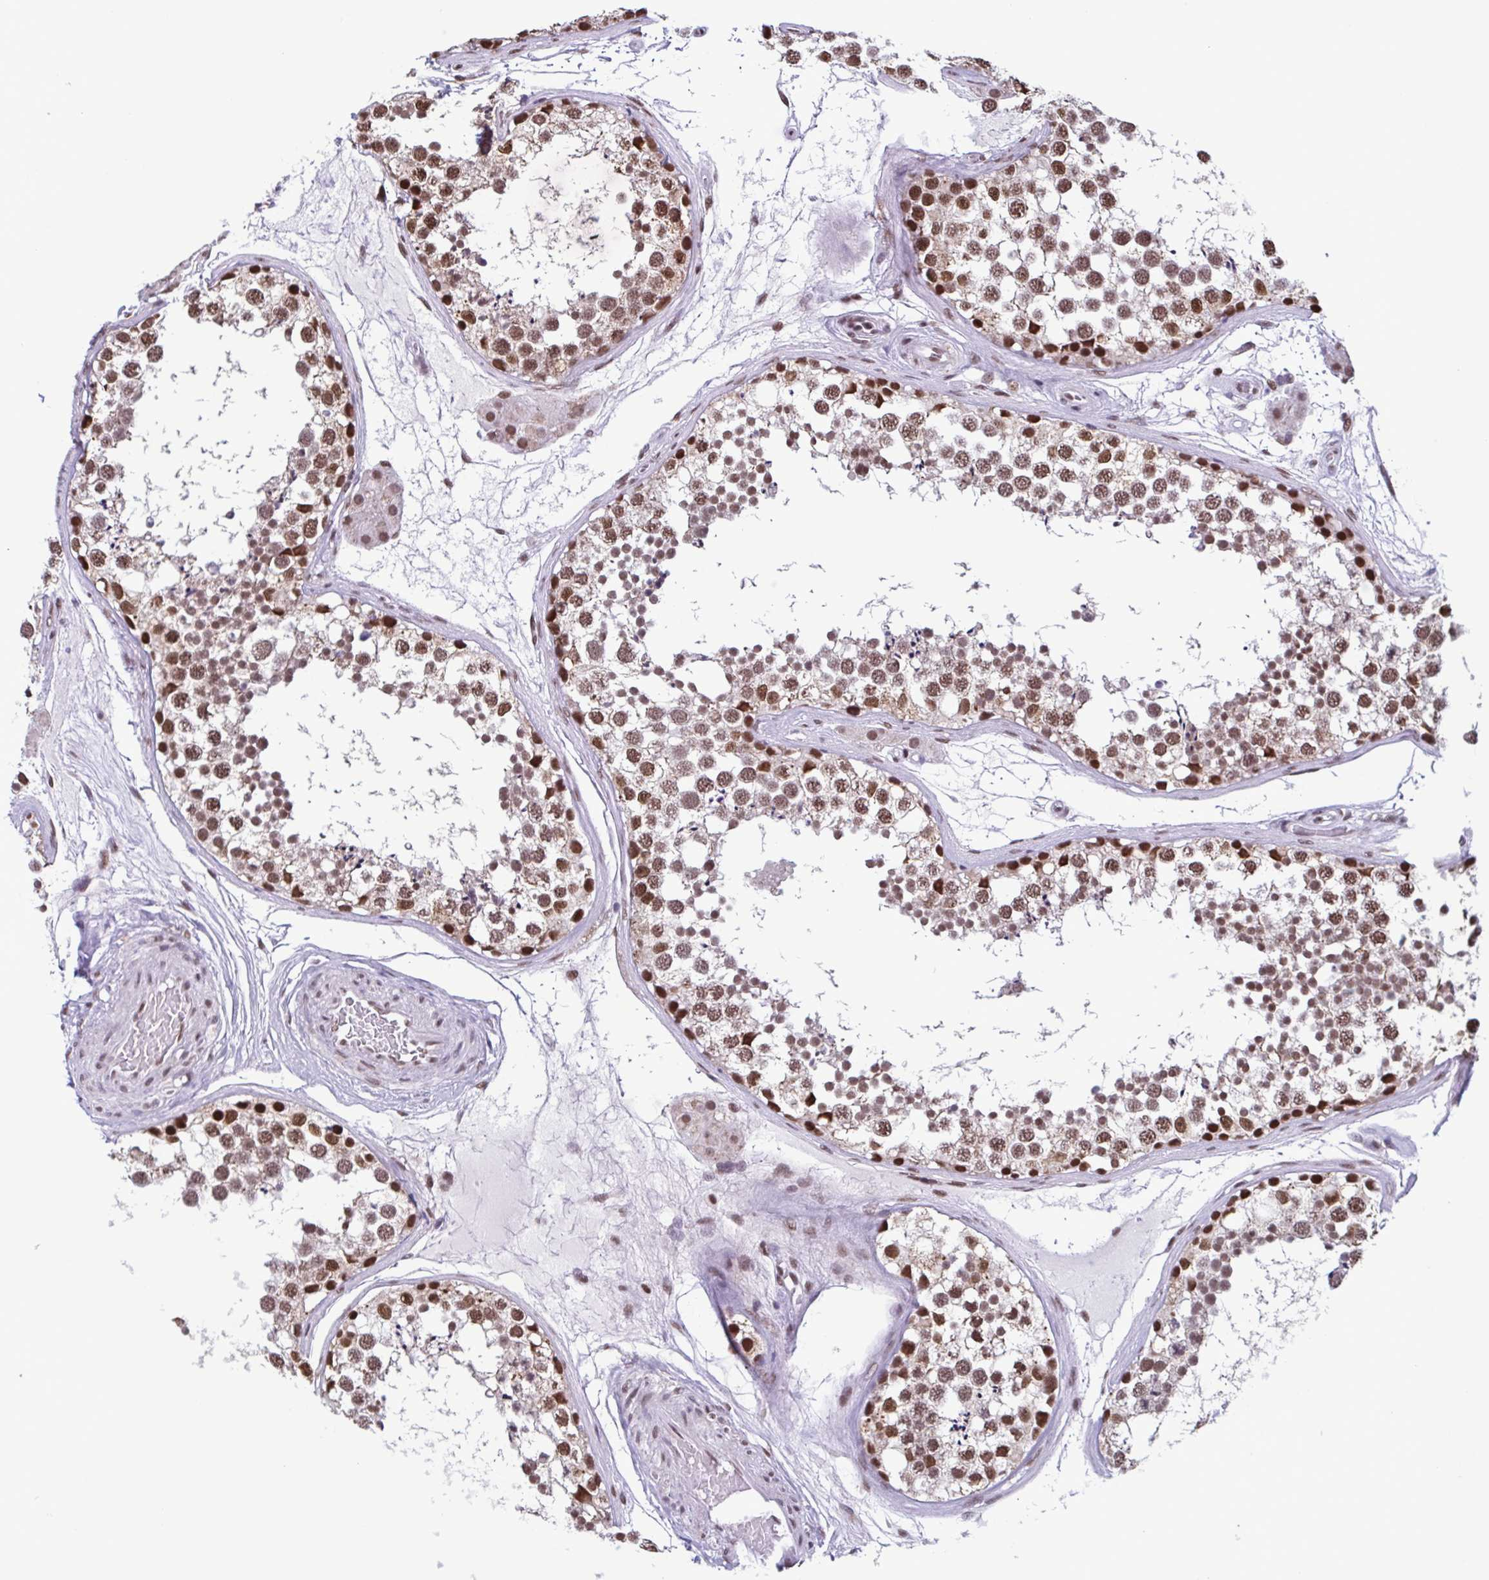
{"staining": {"intensity": "moderate", "quantity": ">75%", "location": "nuclear"}, "tissue": "testis", "cell_type": "Cells in seminiferous ducts", "image_type": "normal", "snomed": [{"axis": "morphology", "description": "Normal tissue, NOS"}, {"axis": "morphology", "description": "Seminoma, NOS"}, {"axis": "topography", "description": "Testis"}], "caption": "Testis stained with immunohistochemistry demonstrates moderate nuclear positivity in approximately >75% of cells in seminiferous ducts.", "gene": "TIMM21", "patient": {"sex": "male", "age": 65}}